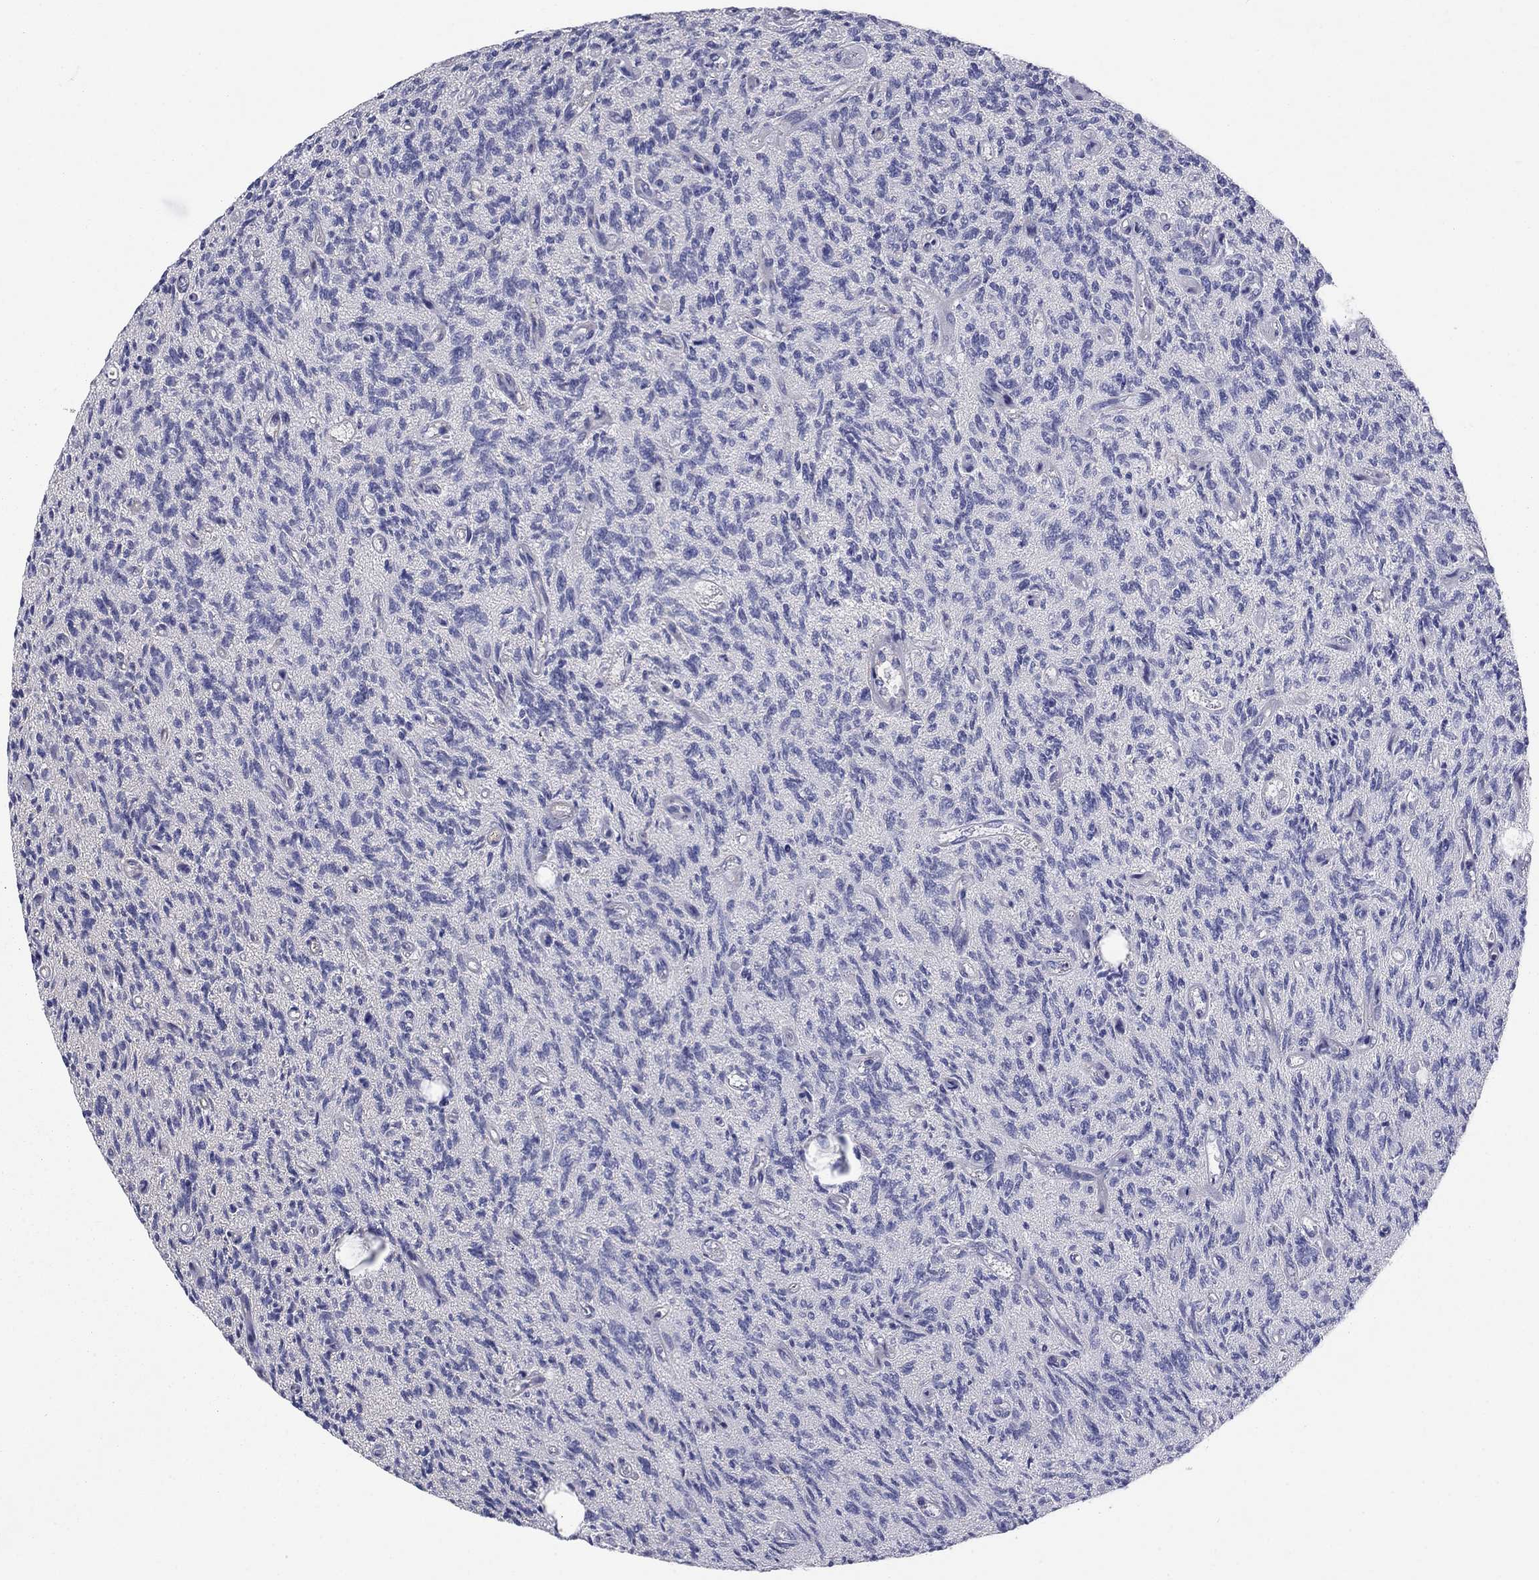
{"staining": {"intensity": "negative", "quantity": "none", "location": "none"}, "tissue": "glioma", "cell_type": "Tumor cells", "image_type": "cancer", "snomed": [{"axis": "morphology", "description": "Glioma, malignant, High grade"}, {"axis": "topography", "description": "Brain"}], "caption": "Immunohistochemical staining of human glioma demonstrates no significant positivity in tumor cells.", "gene": "EMP2", "patient": {"sex": "male", "age": 64}}